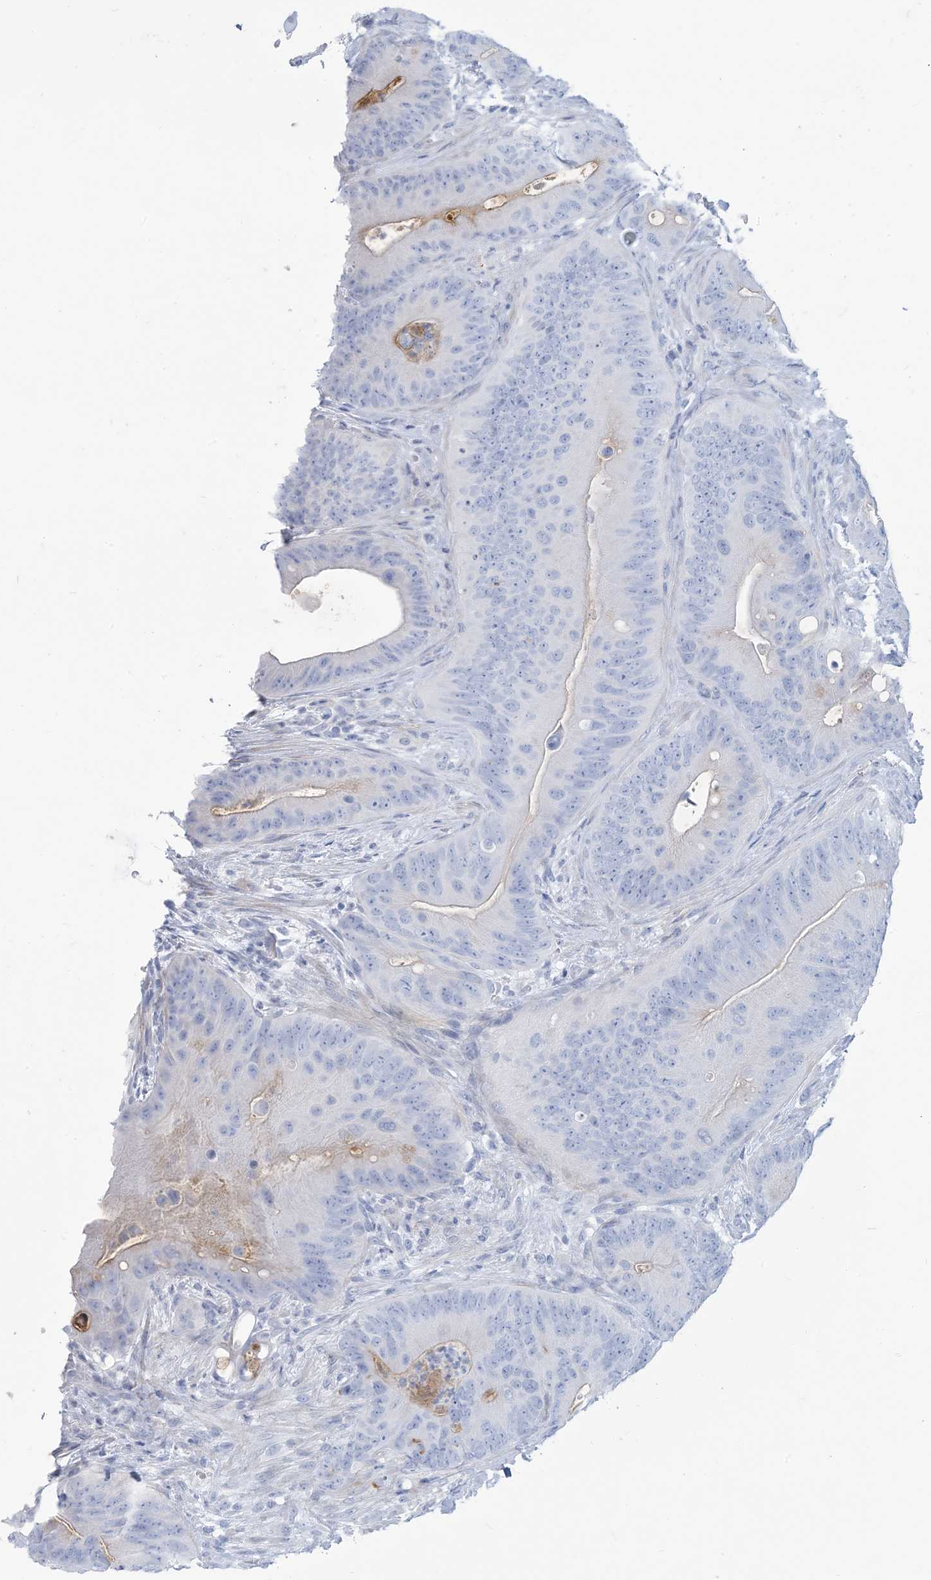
{"staining": {"intensity": "weak", "quantity": "<25%", "location": "cytoplasmic/membranous"}, "tissue": "colorectal cancer", "cell_type": "Tumor cells", "image_type": "cancer", "snomed": [{"axis": "morphology", "description": "Normal tissue, NOS"}, {"axis": "topography", "description": "Colon"}], "caption": "DAB (3,3'-diaminobenzidine) immunohistochemical staining of human colorectal cancer displays no significant expression in tumor cells.", "gene": "MOXD1", "patient": {"sex": "female", "age": 82}}